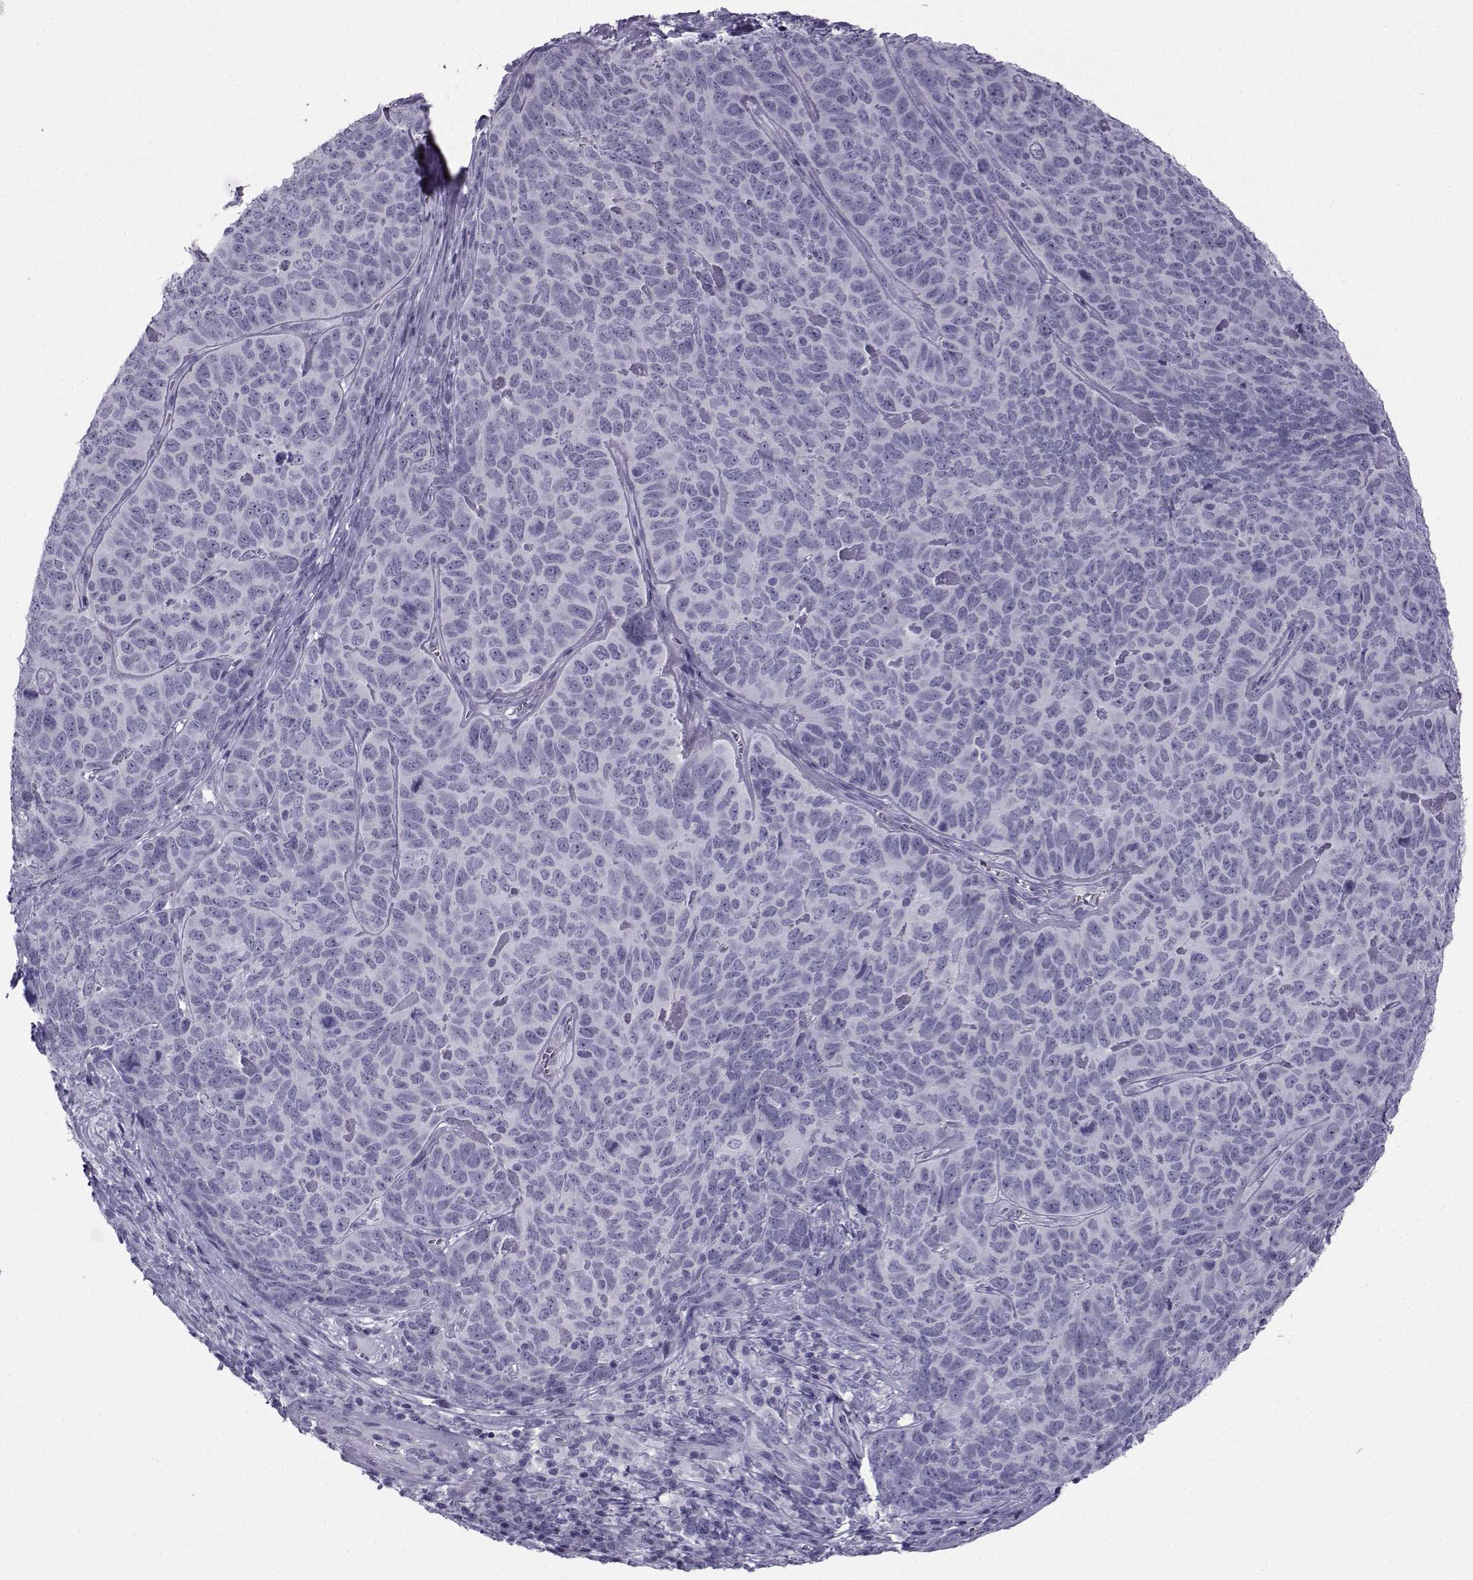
{"staining": {"intensity": "negative", "quantity": "none", "location": "none"}, "tissue": "skin cancer", "cell_type": "Tumor cells", "image_type": "cancer", "snomed": [{"axis": "morphology", "description": "Squamous cell carcinoma, NOS"}, {"axis": "topography", "description": "Skin"}, {"axis": "topography", "description": "Anal"}], "caption": "High magnification brightfield microscopy of skin cancer stained with DAB (brown) and counterstained with hematoxylin (blue): tumor cells show no significant positivity. The staining was performed using DAB (3,3'-diaminobenzidine) to visualize the protein expression in brown, while the nuclei were stained in blue with hematoxylin (Magnification: 20x).", "gene": "SPANXD", "patient": {"sex": "female", "age": 51}}